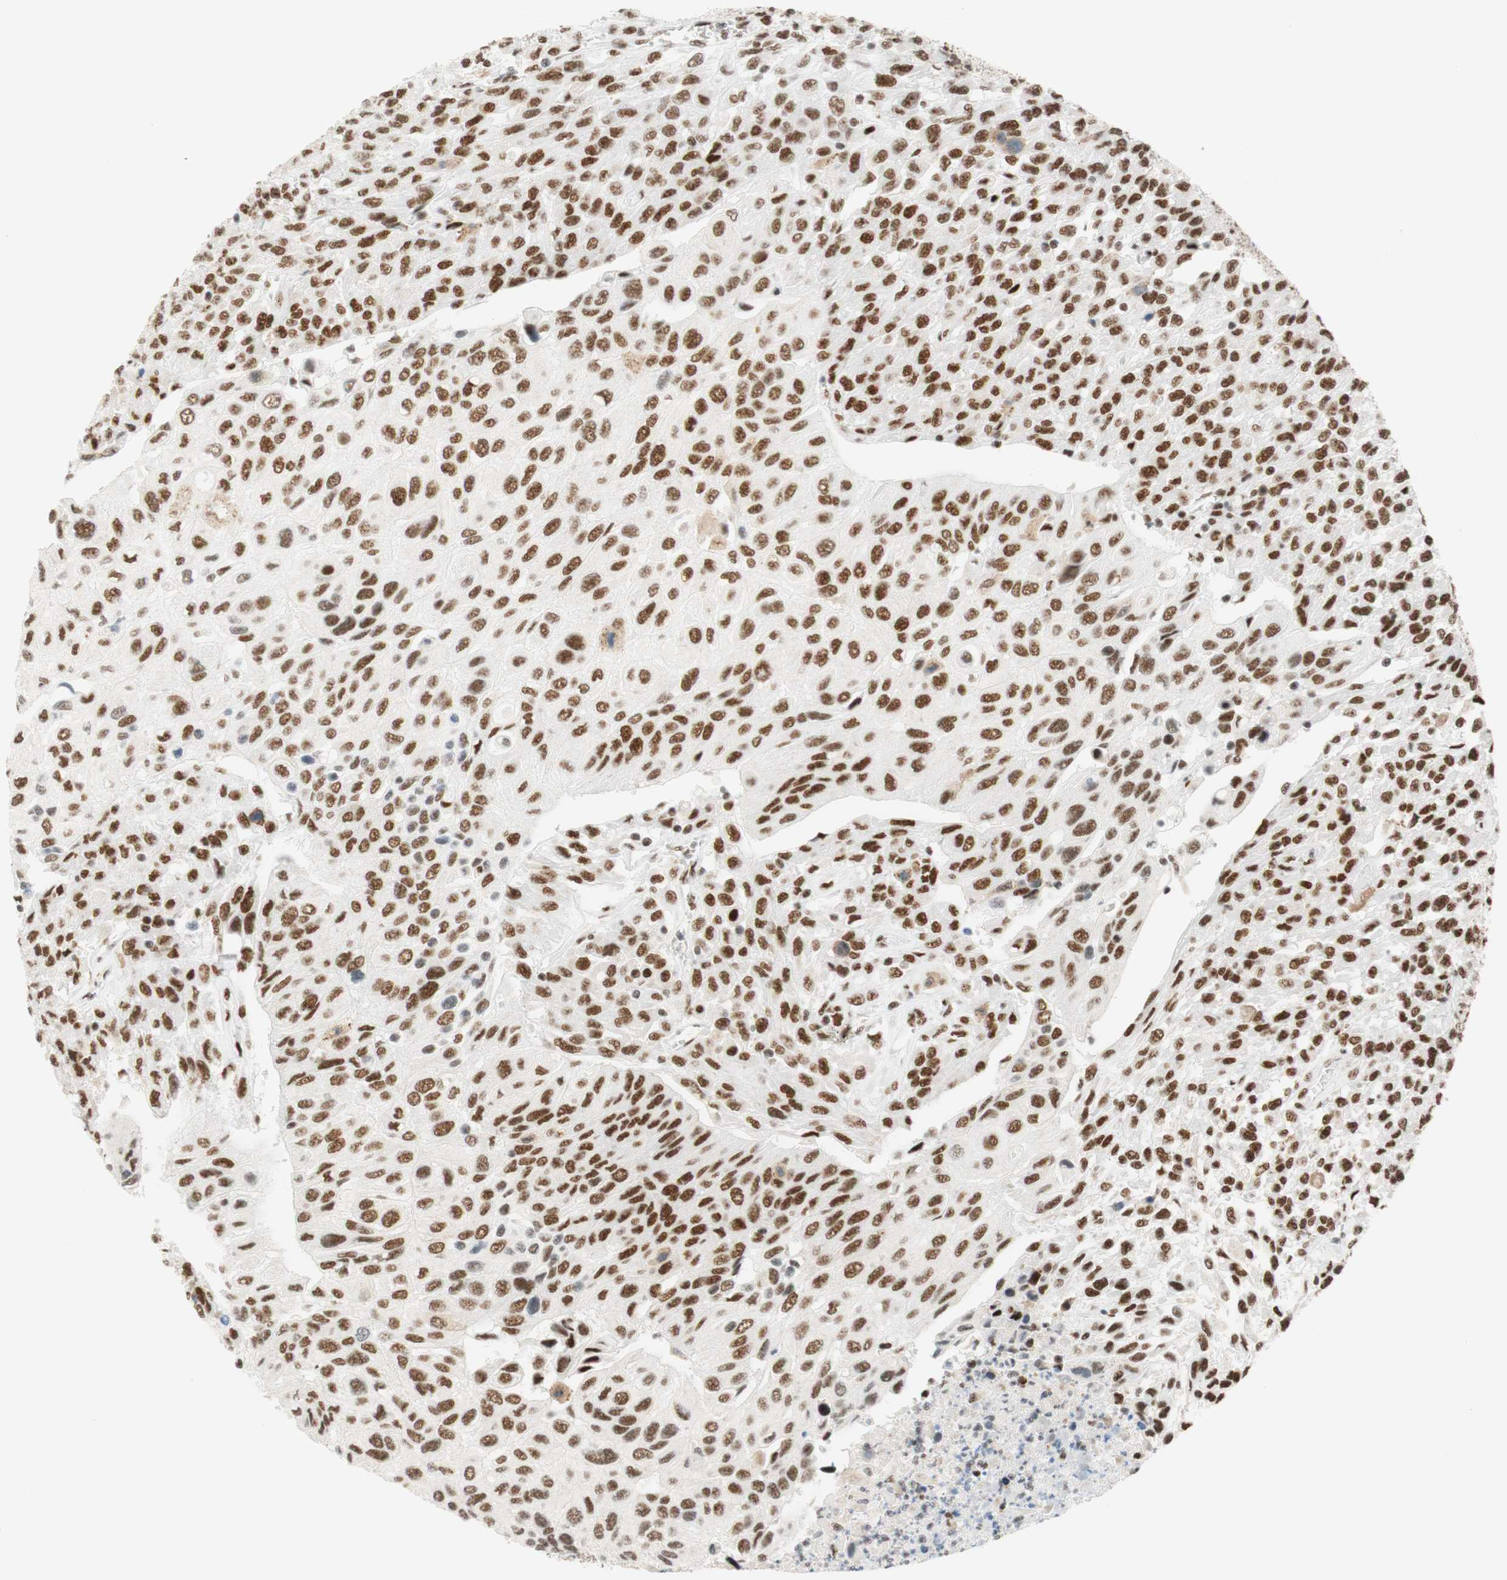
{"staining": {"intensity": "moderate", "quantity": ">75%", "location": "nuclear"}, "tissue": "urothelial cancer", "cell_type": "Tumor cells", "image_type": "cancer", "snomed": [{"axis": "morphology", "description": "Urothelial carcinoma, High grade"}, {"axis": "topography", "description": "Urinary bladder"}], "caption": "There is medium levels of moderate nuclear staining in tumor cells of high-grade urothelial carcinoma, as demonstrated by immunohistochemical staining (brown color).", "gene": "RNF20", "patient": {"sex": "male", "age": 66}}